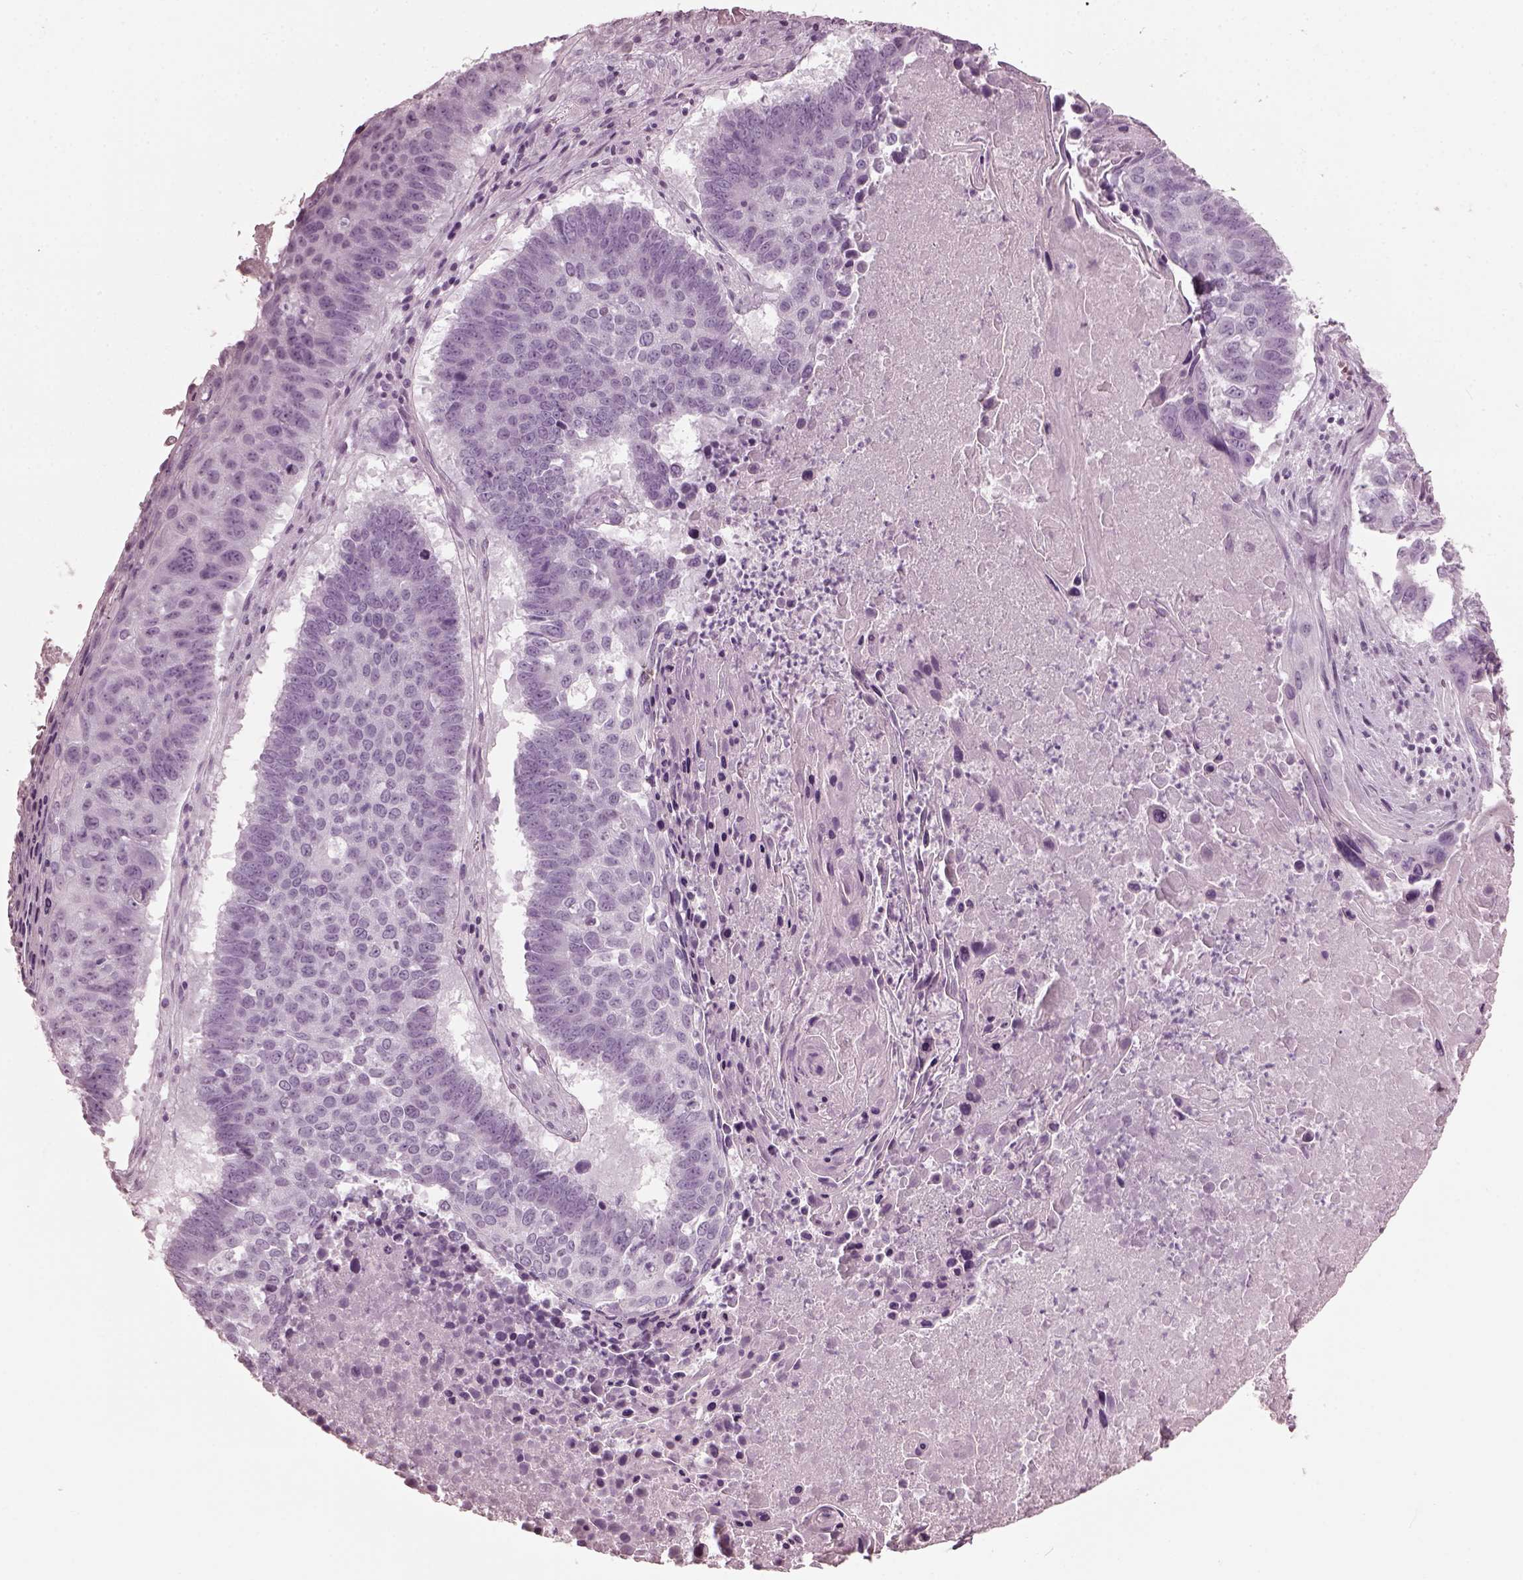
{"staining": {"intensity": "negative", "quantity": "none", "location": "none"}, "tissue": "lung cancer", "cell_type": "Tumor cells", "image_type": "cancer", "snomed": [{"axis": "morphology", "description": "Squamous cell carcinoma, NOS"}, {"axis": "topography", "description": "Lung"}], "caption": "High power microscopy micrograph of an IHC micrograph of lung cancer (squamous cell carcinoma), revealing no significant staining in tumor cells.", "gene": "SAXO2", "patient": {"sex": "male", "age": 73}}